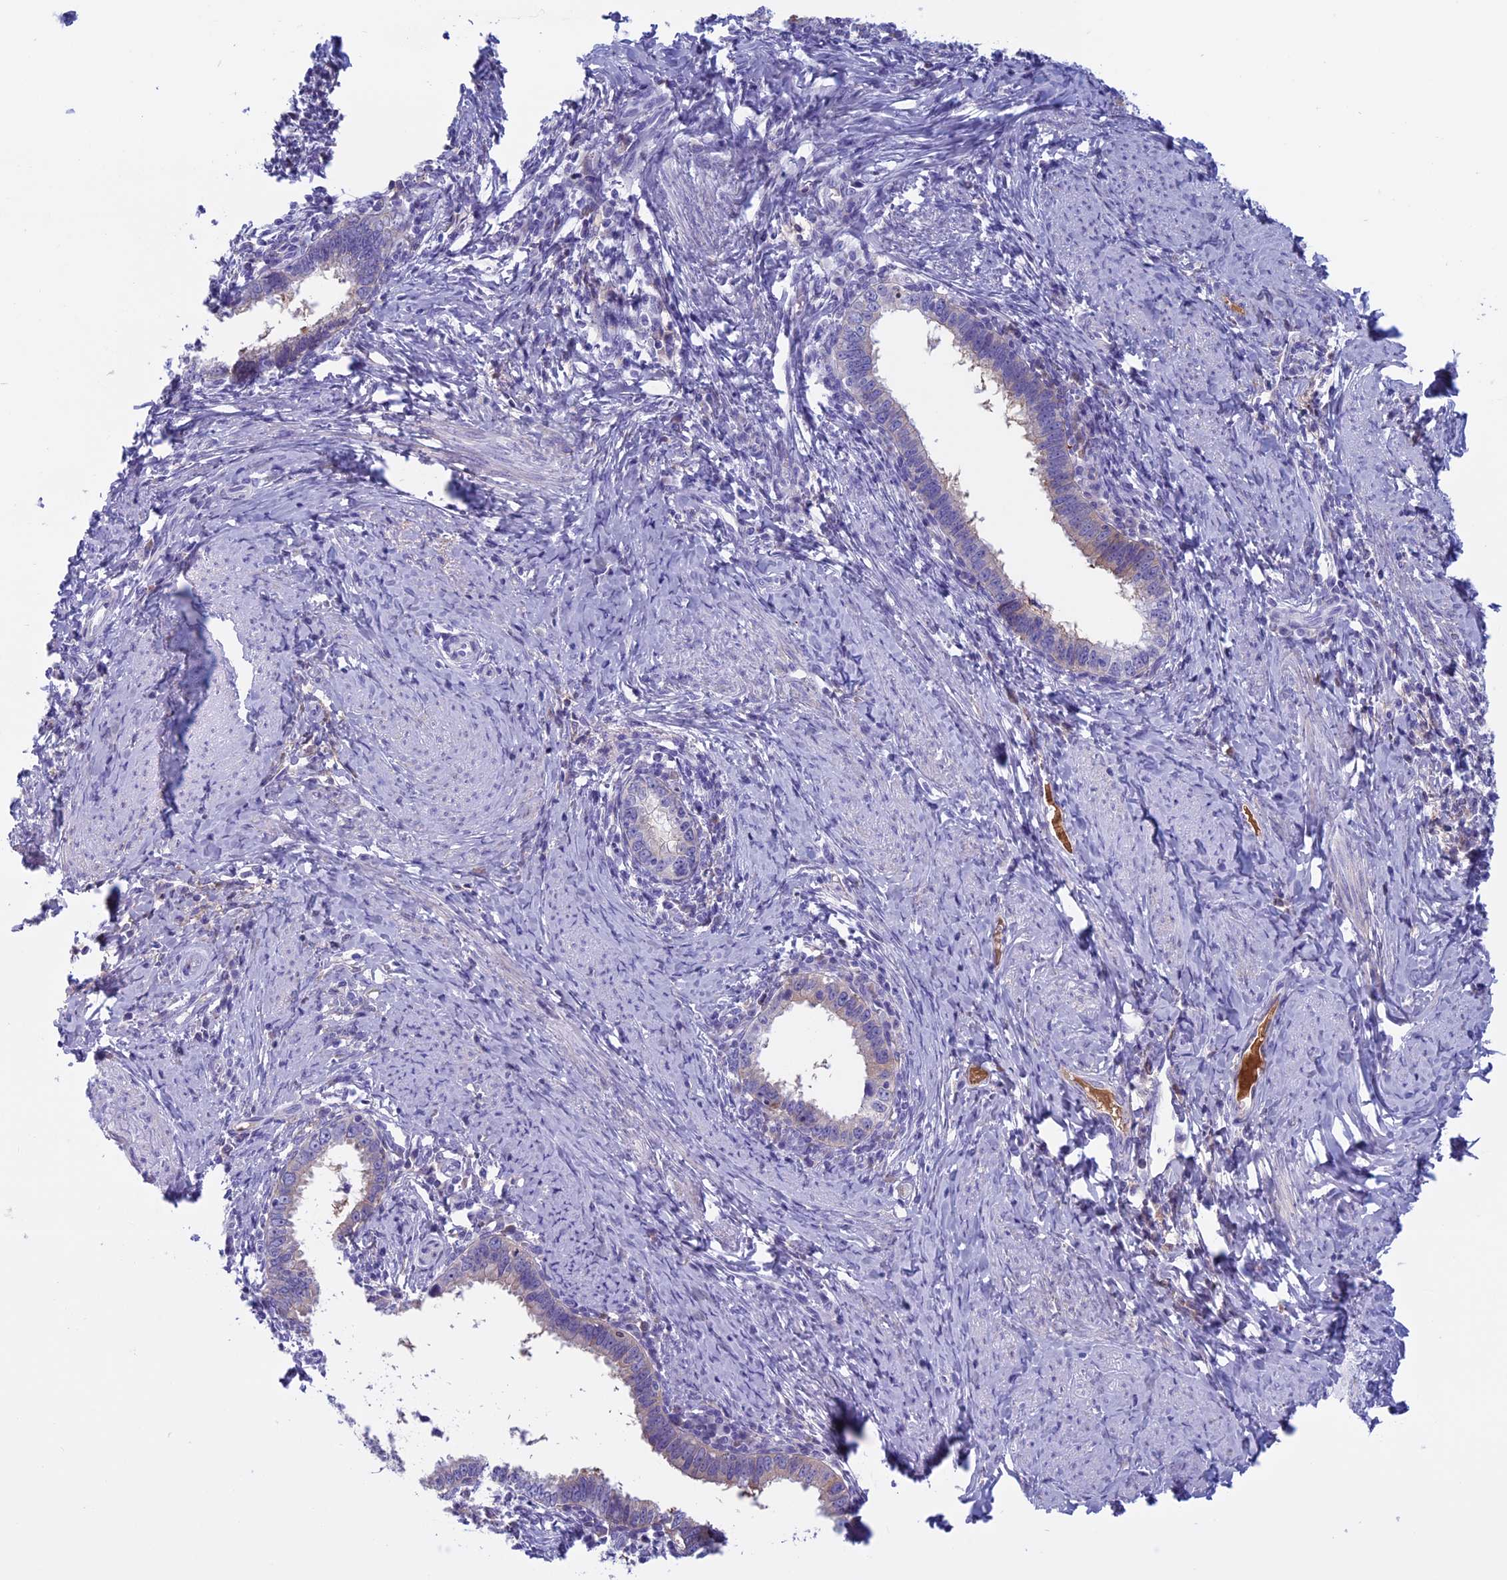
{"staining": {"intensity": "negative", "quantity": "none", "location": "none"}, "tissue": "cervical cancer", "cell_type": "Tumor cells", "image_type": "cancer", "snomed": [{"axis": "morphology", "description": "Adenocarcinoma, NOS"}, {"axis": "topography", "description": "Cervix"}], "caption": "DAB (3,3'-diaminobenzidine) immunohistochemical staining of human cervical cancer (adenocarcinoma) demonstrates no significant staining in tumor cells.", "gene": "ANGPTL2", "patient": {"sex": "female", "age": 36}}